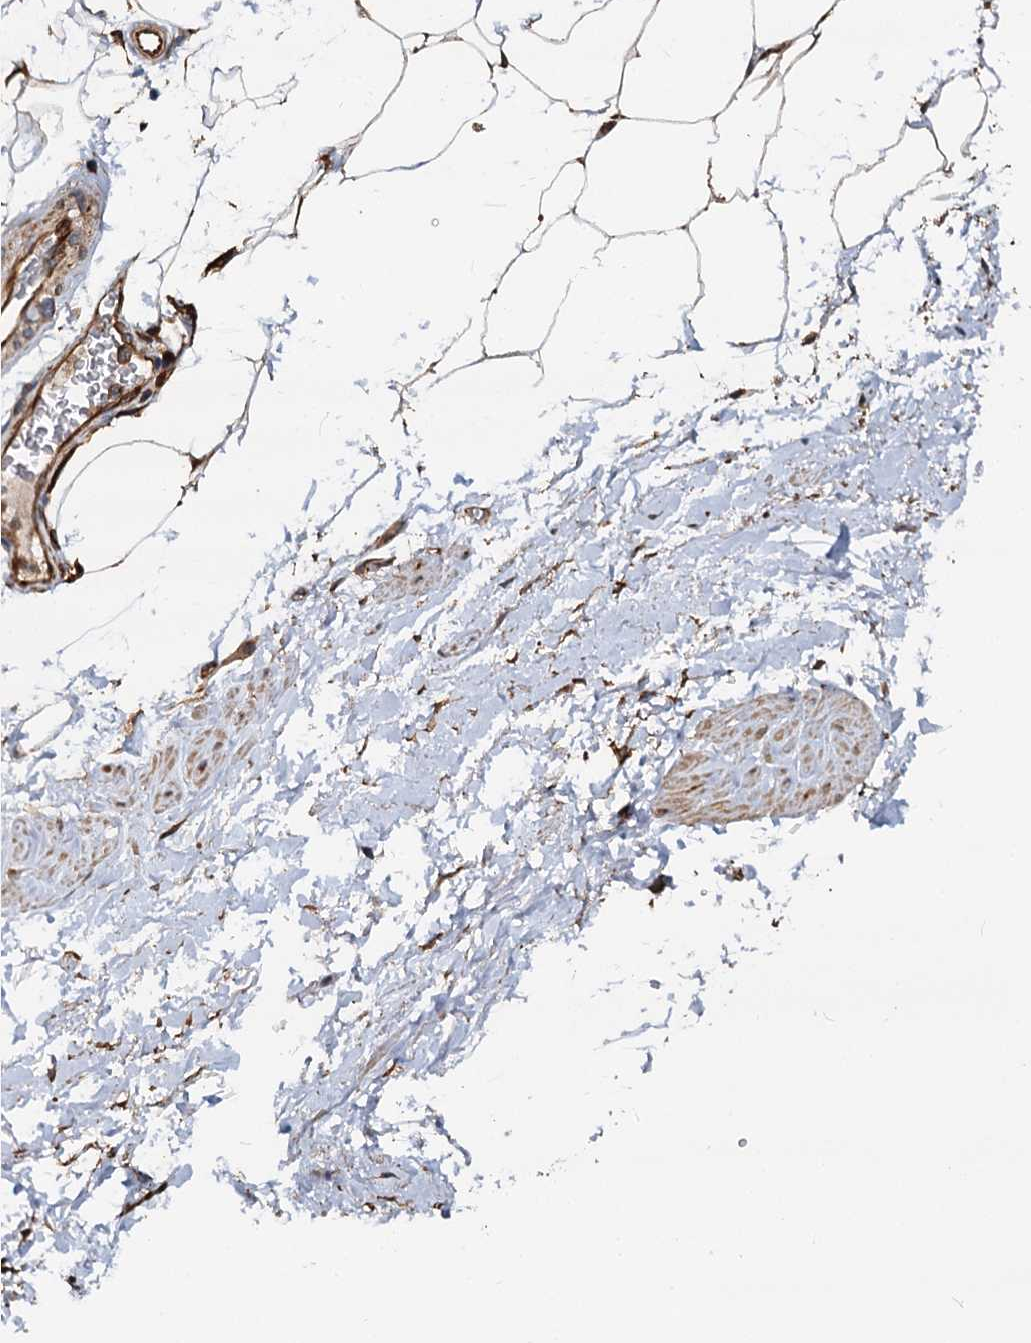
{"staining": {"intensity": "strong", "quantity": ">75%", "location": "cytoplasmic/membranous"}, "tissue": "adipose tissue", "cell_type": "Adipocytes", "image_type": "normal", "snomed": [{"axis": "morphology", "description": "Normal tissue, NOS"}, {"axis": "morphology", "description": "Adenocarcinoma, Low grade"}, {"axis": "topography", "description": "Prostate"}, {"axis": "topography", "description": "Peripheral nerve tissue"}], "caption": "Immunohistochemistry (IHC) staining of normal adipose tissue, which displays high levels of strong cytoplasmic/membranous positivity in about >75% of adipocytes indicating strong cytoplasmic/membranous protein positivity. The staining was performed using DAB (brown) for protein detection and nuclei were counterstained in hematoxylin (blue).", "gene": "LRRK2", "patient": {"sex": "male", "age": 63}}